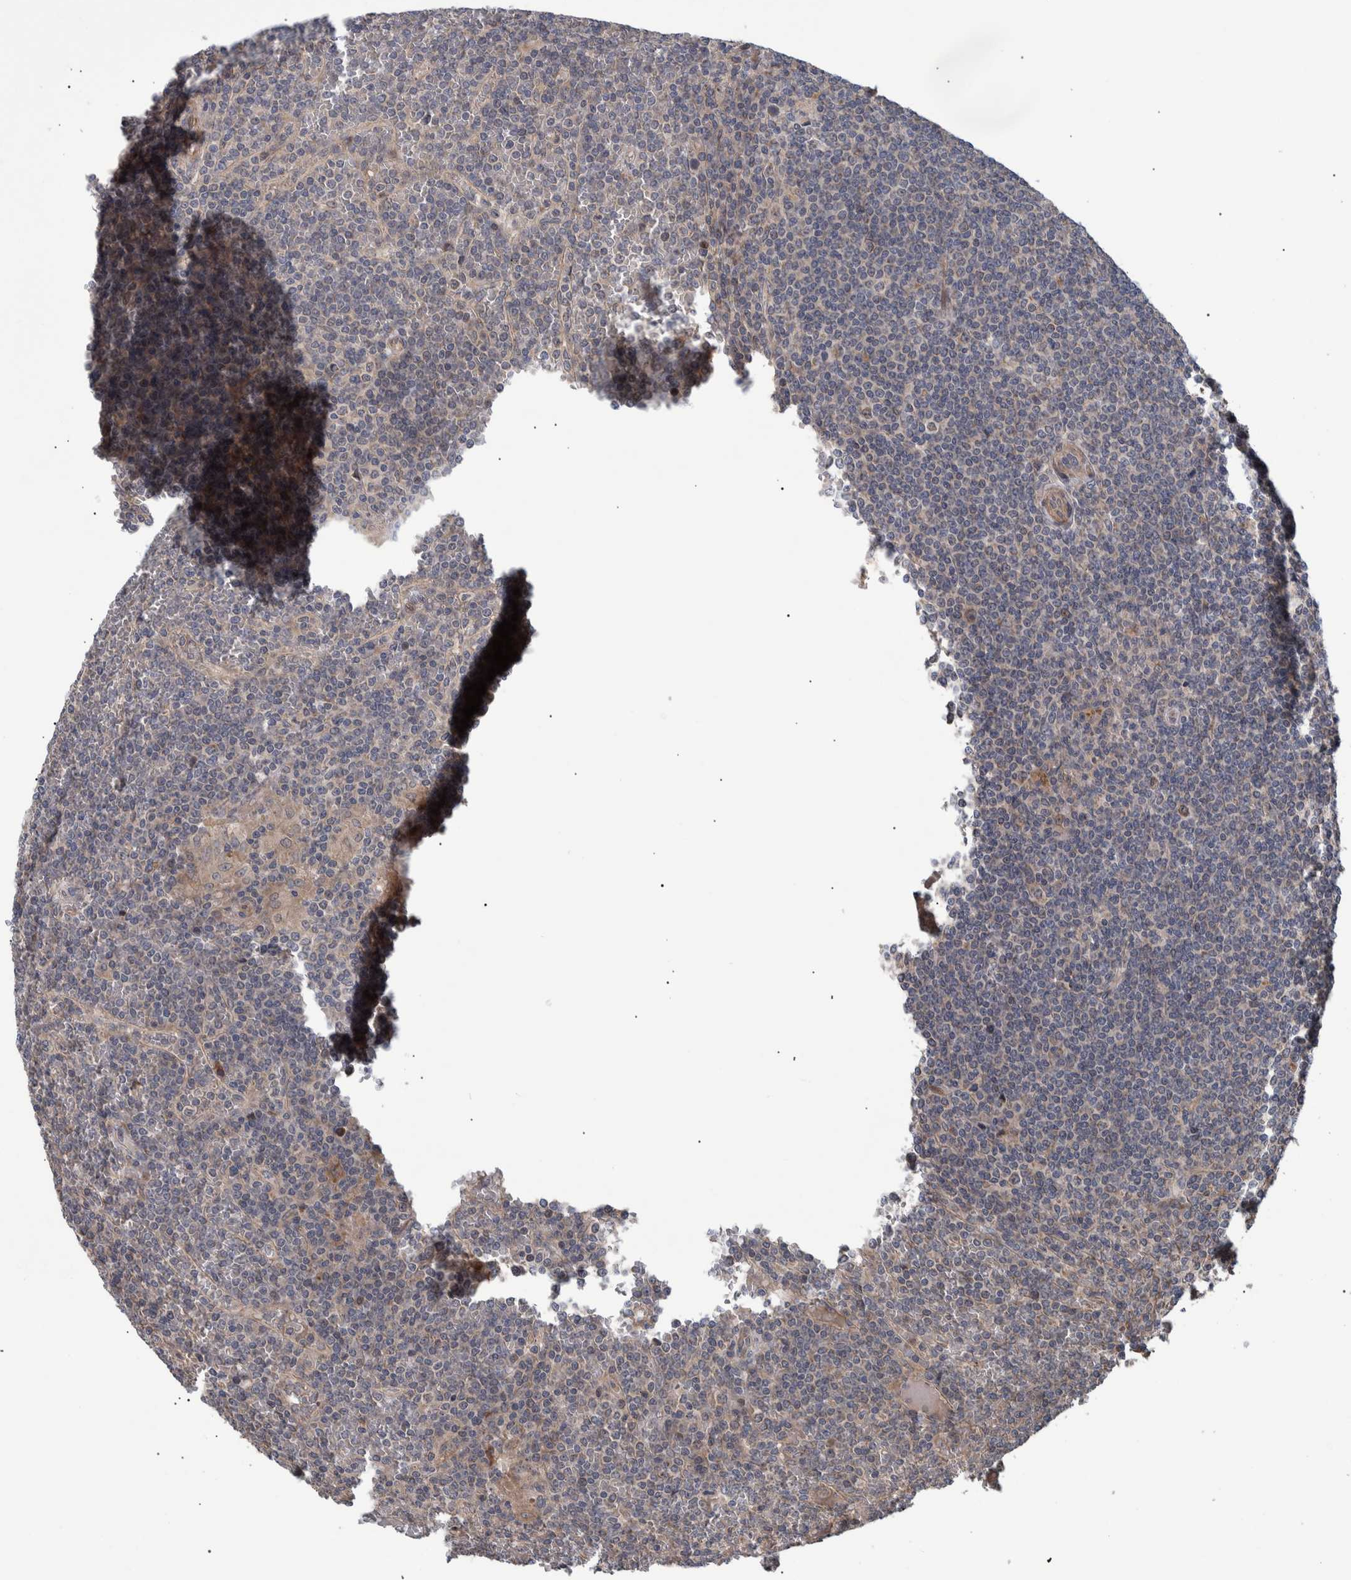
{"staining": {"intensity": "weak", "quantity": "<25%", "location": "cytoplasmic/membranous"}, "tissue": "lymphoma", "cell_type": "Tumor cells", "image_type": "cancer", "snomed": [{"axis": "morphology", "description": "Malignant lymphoma, non-Hodgkin's type, Low grade"}, {"axis": "topography", "description": "Spleen"}], "caption": "IHC image of neoplastic tissue: human malignant lymphoma, non-Hodgkin's type (low-grade) stained with DAB (3,3'-diaminobenzidine) exhibits no significant protein staining in tumor cells.", "gene": "B3GNTL1", "patient": {"sex": "female", "age": 19}}